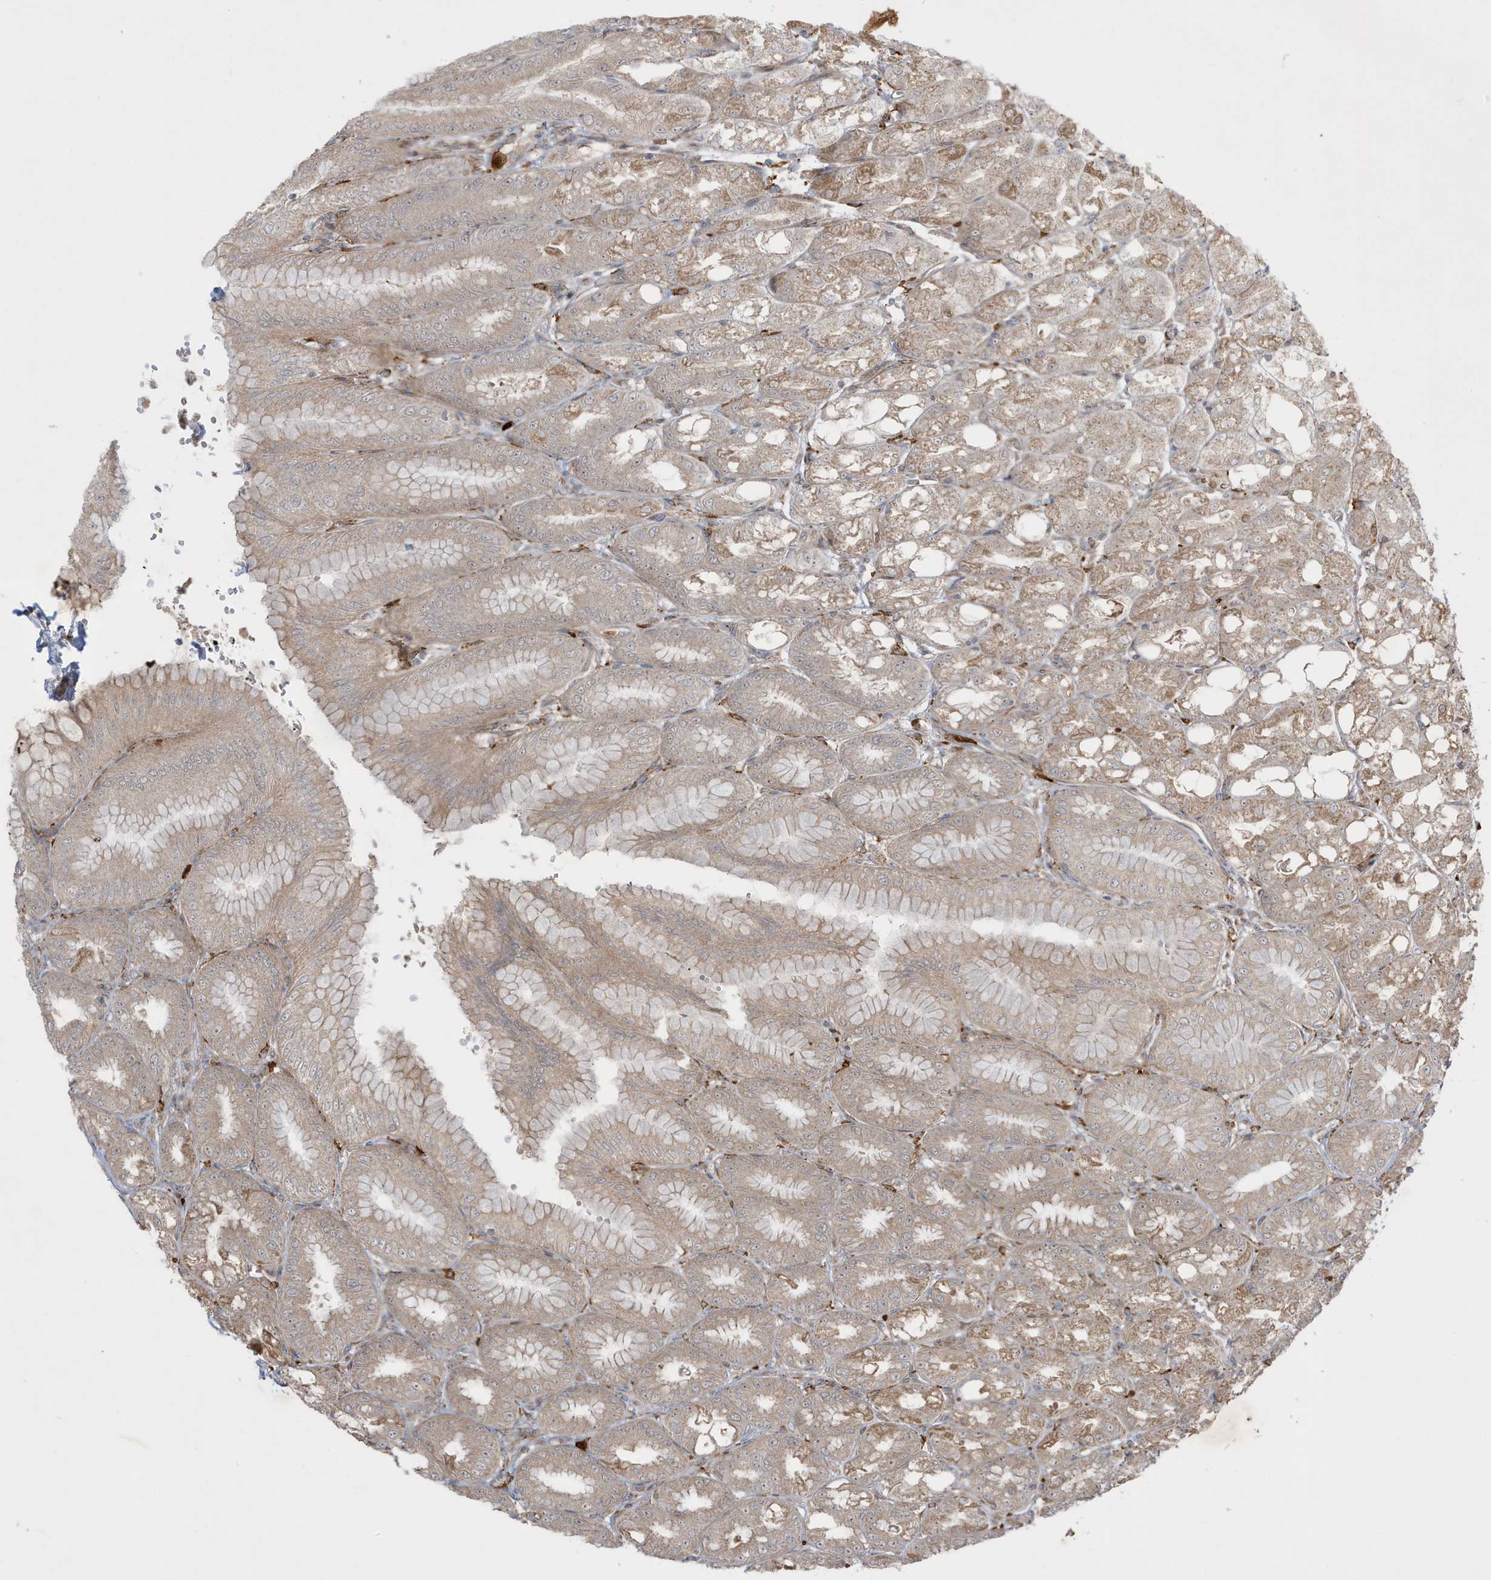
{"staining": {"intensity": "moderate", "quantity": "25%-75%", "location": "cytoplasmic/membranous"}, "tissue": "stomach", "cell_type": "Glandular cells", "image_type": "normal", "snomed": [{"axis": "morphology", "description": "Normal tissue, NOS"}, {"axis": "topography", "description": "Stomach, lower"}], "caption": "A brown stain highlights moderate cytoplasmic/membranous staining of a protein in glandular cells of unremarkable stomach. The staining is performed using DAB brown chromogen to label protein expression. The nuclei are counter-stained blue using hematoxylin.", "gene": "IFT57", "patient": {"sex": "male", "age": 71}}